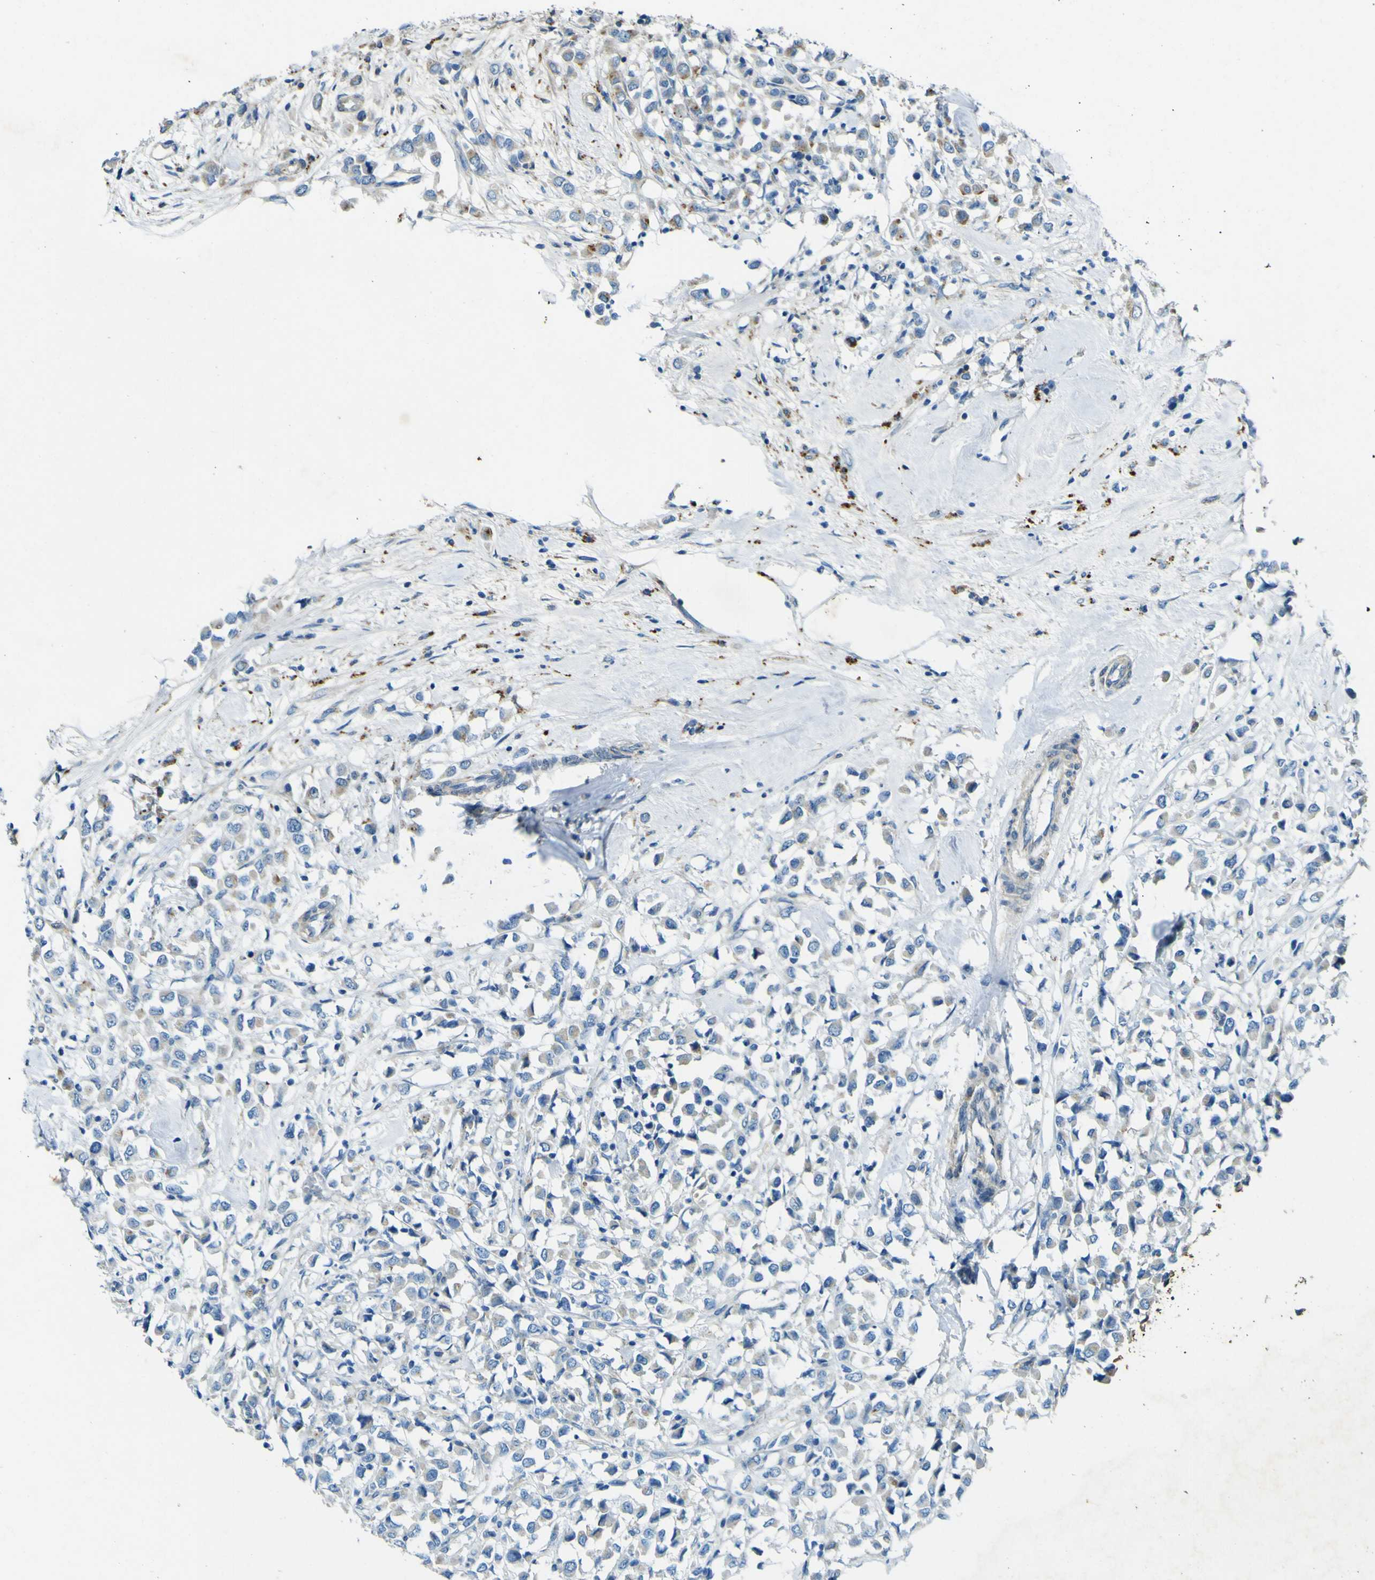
{"staining": {"intensity": "weak", "quantity": "25%-75%", "location": "cytoplasmic/membranous"}, "tissue": "breast cancer", "cell_type": "Tumor cells", "image_type": "cancer", "snomed": [{"axis": "morphology", "description": "Duct carcinoma"}, {"axis": "topography", "description": "Breast"}], "caption": "The immunohistochemical stain highlights weak cytoplasmic/membranous positivity in tumor cells of breast cancer tissue. The staining was performed using DAB to visualize the protein expression in brown, while the nuclei were stained in blue with hematoxylin (Magnification: 20x).", "gene": "PDE9A", "patient": {"sex": "female", "age": 61}}